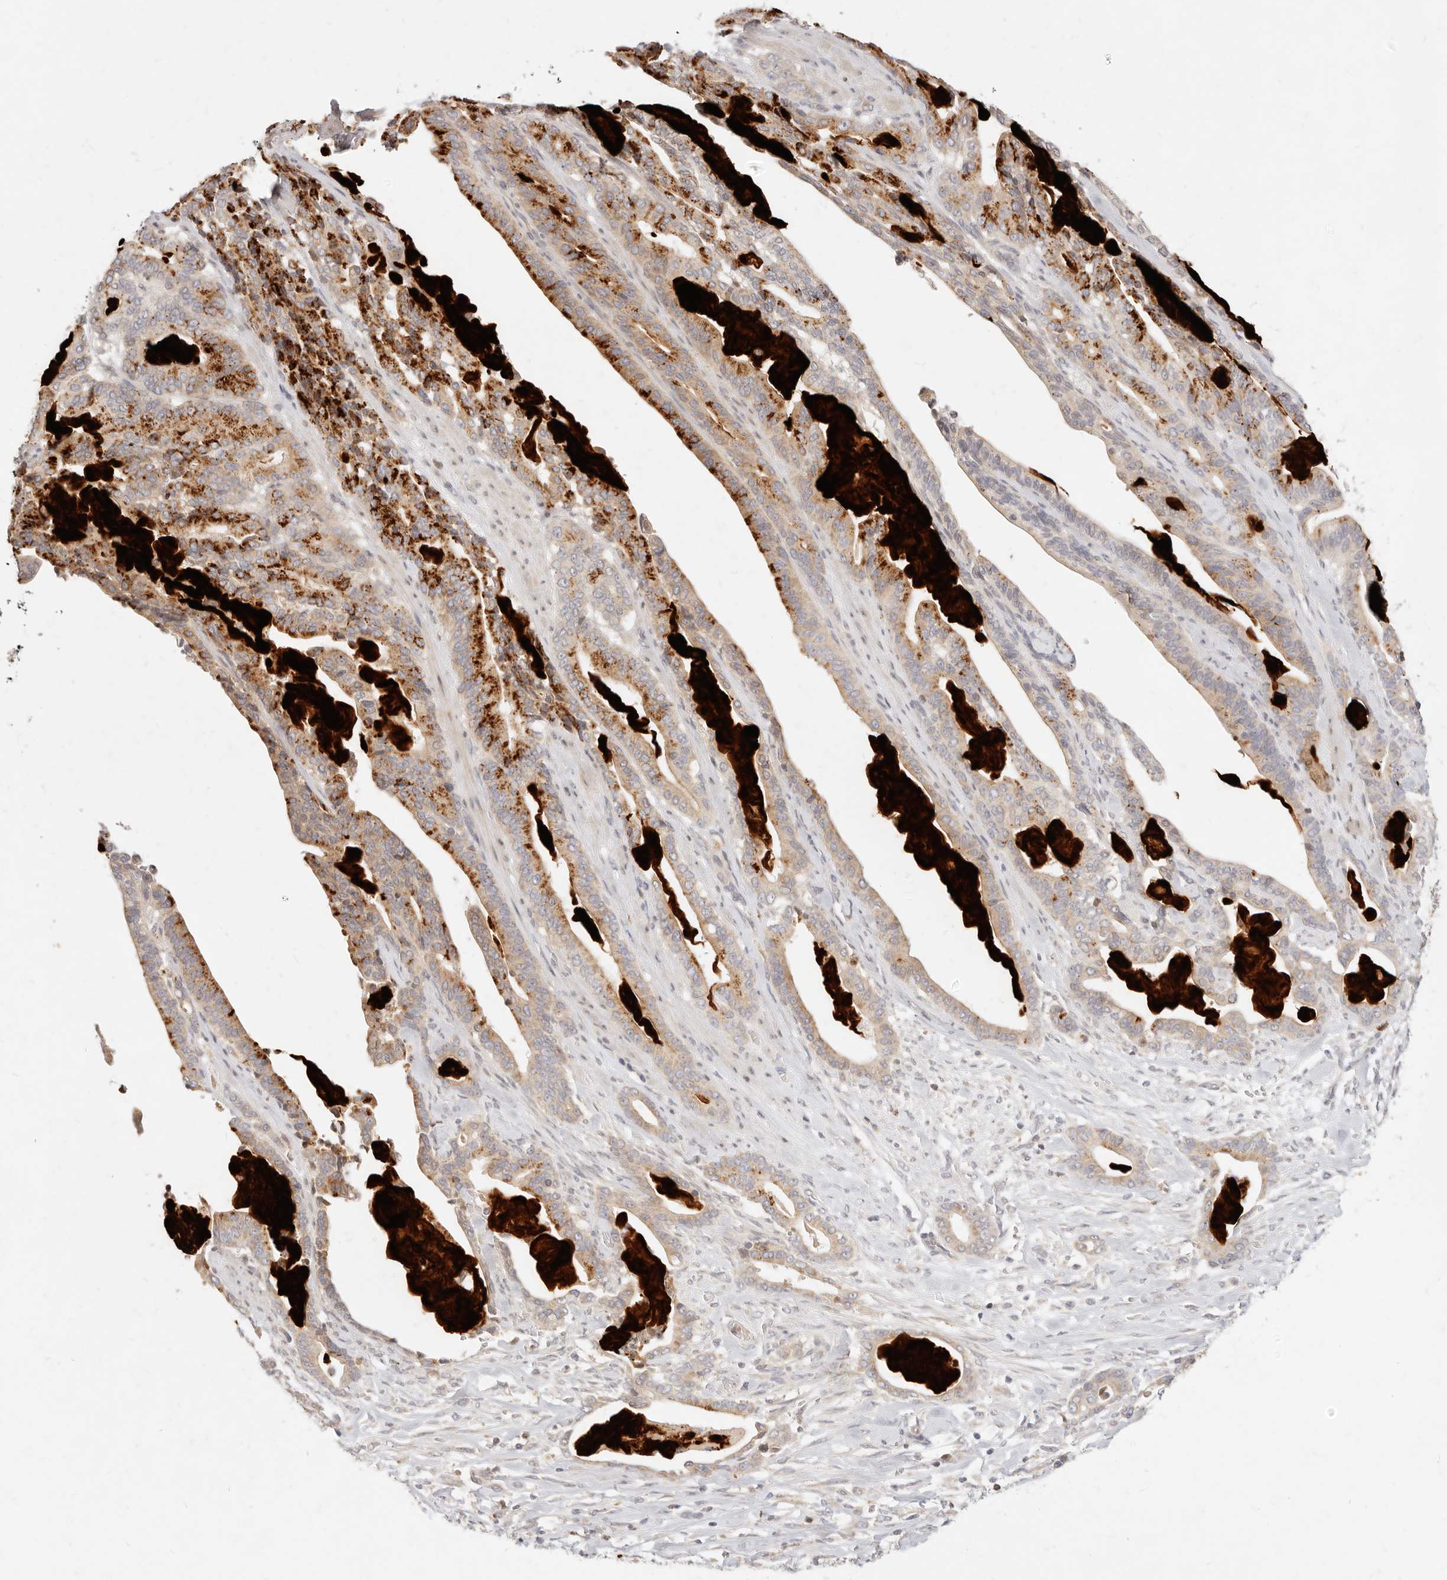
{"staining": {"intensity": "moderate", "quantity": ">75%", "location": "cytoplasmic/membranous"}, "tissue": "pancreatic cancer", "cell_type": "Tumor cells", "image_type": "cancer", "snomed": [{"axis": "morphology", "description": "Adenocarcinoma, NOS"}, {"axis": "topography", "description": "Pancreas"}], "caption": "About >75% of tumor cells in human pancreatic cancer reveal moderate cytoplasmic/membranous protein expression as visualized by brown immunohistochemical staining.", "gene": "ASCL3", "patient": {"sex": "male", "age": 63}}